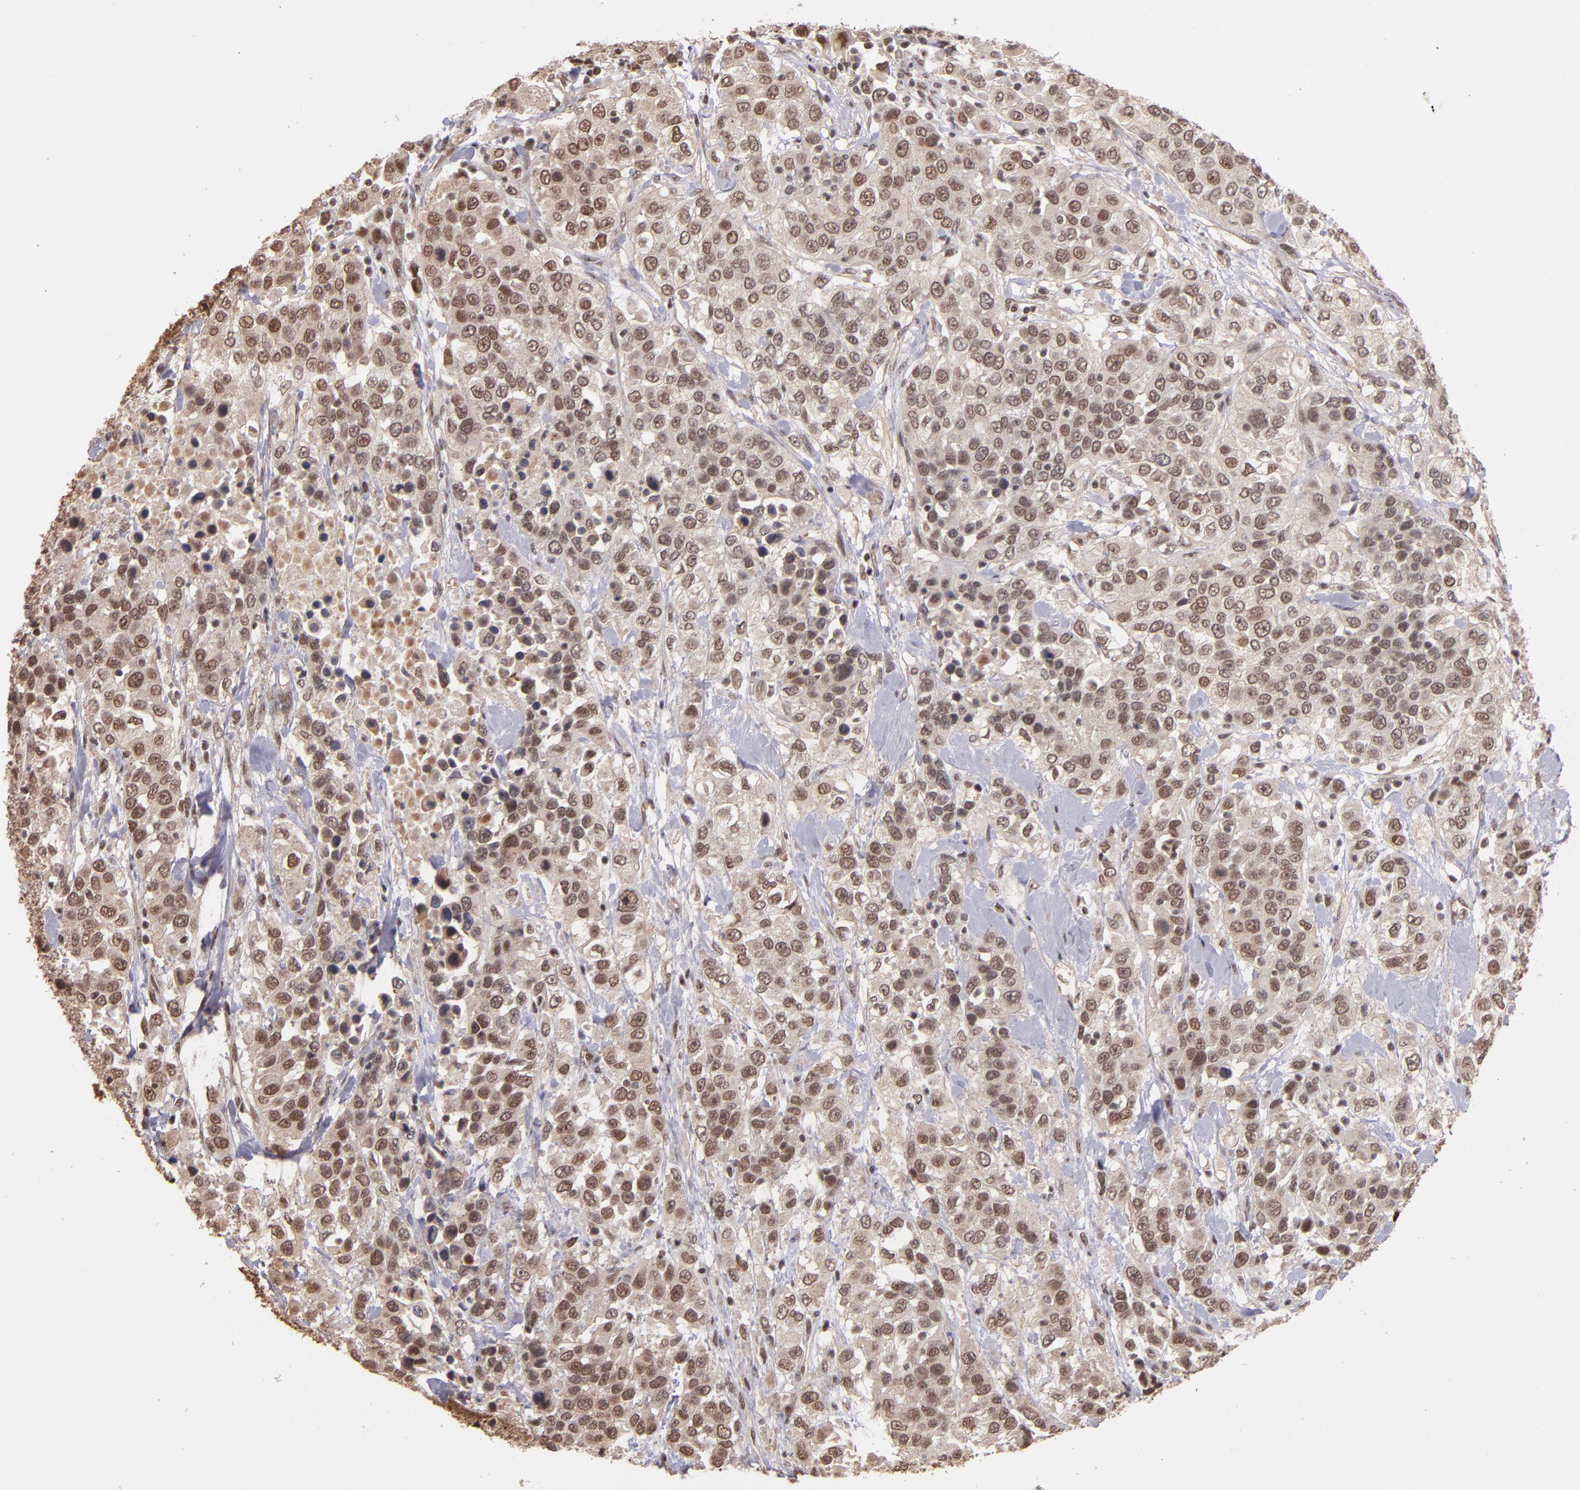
{"staining": {"intensity": "weak", "quantity": ">75%", "location": "nuclear"}, "tissue": "urothelial cancer", "cell_type": "Tumor cells", "image_type": "cancer", "snomed": [{"axis": "morphology", "description": "Urothelial carcinoma, High grade"}, {"axis": "topography", "description": "Urinary bladder"}], "caption": "Immunohistochemical staining of human urothelial carcinoma (high-grade) exhibits low levels of weak nuclear staining in about >75% of tumor cells.", "gene": "TERF2", "patient": {"sex": "female", "age": 80}}